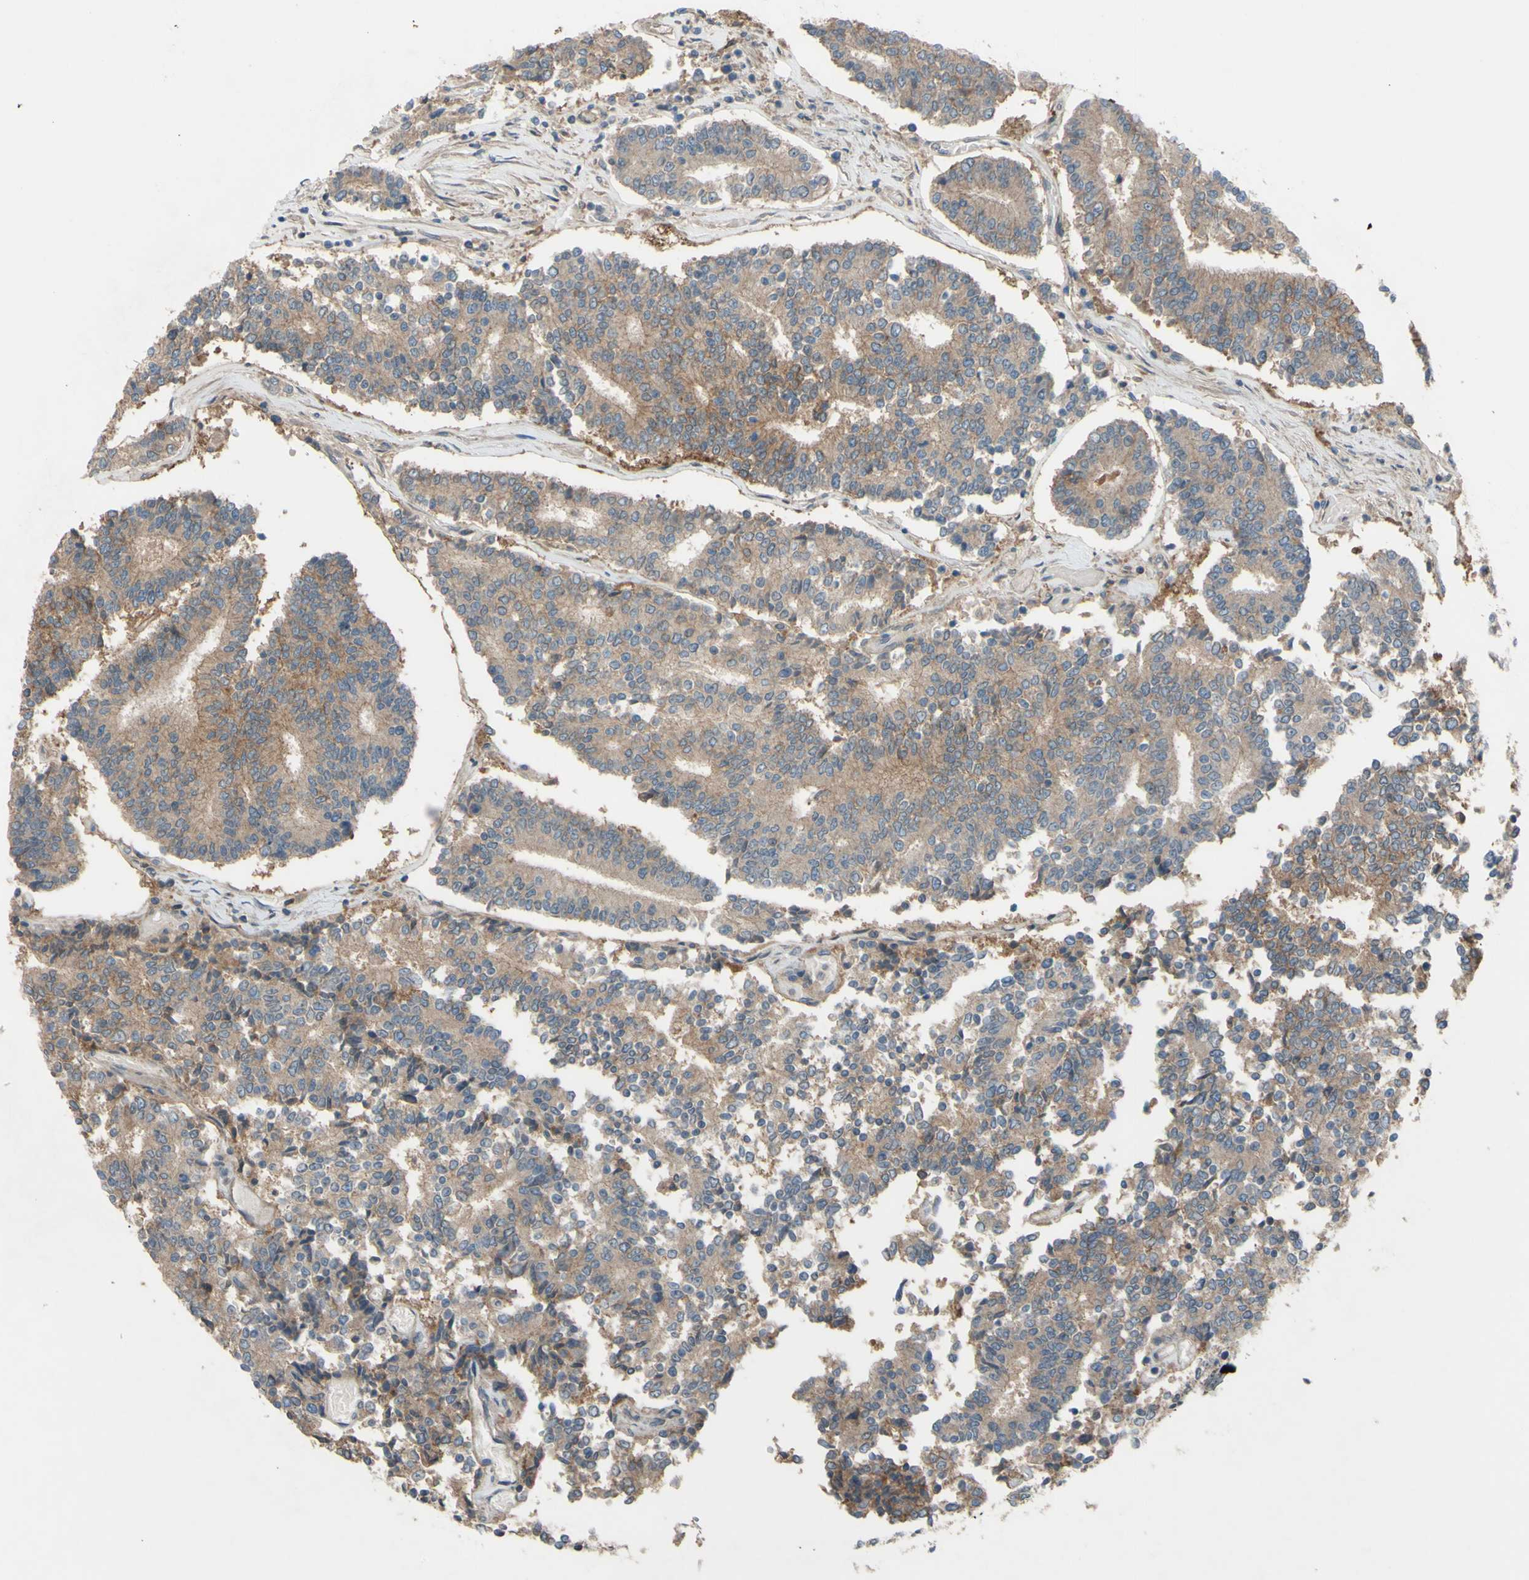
{"staining": {"intensity": "moderate", "quantity": ">75%", "location": "cytoplasmic/membranous"}, "tissue": "prostate cancer", "cell_type": "Tumor cells", "image_type": "cancer", "snomed": [{"axis": "morphology", "description": "Normal tissue, NOS"}, {"axis": "morphology", "description": "Adenocarcinoma, High grade"}, {"axis": "topography", "description": "Prostate"}, {"axis": "topography", "description": "Seminal veicle"}], "caption": "Immunohistochemistry (IHC) micrograph of prostate cancer stained for a protein (brown), which shows medium levels of moderate cytoplasmic/membranous expression in about >75% of tumor cells.", "gene": "AFP", "patient": {"sex": "male", "age": 55}}